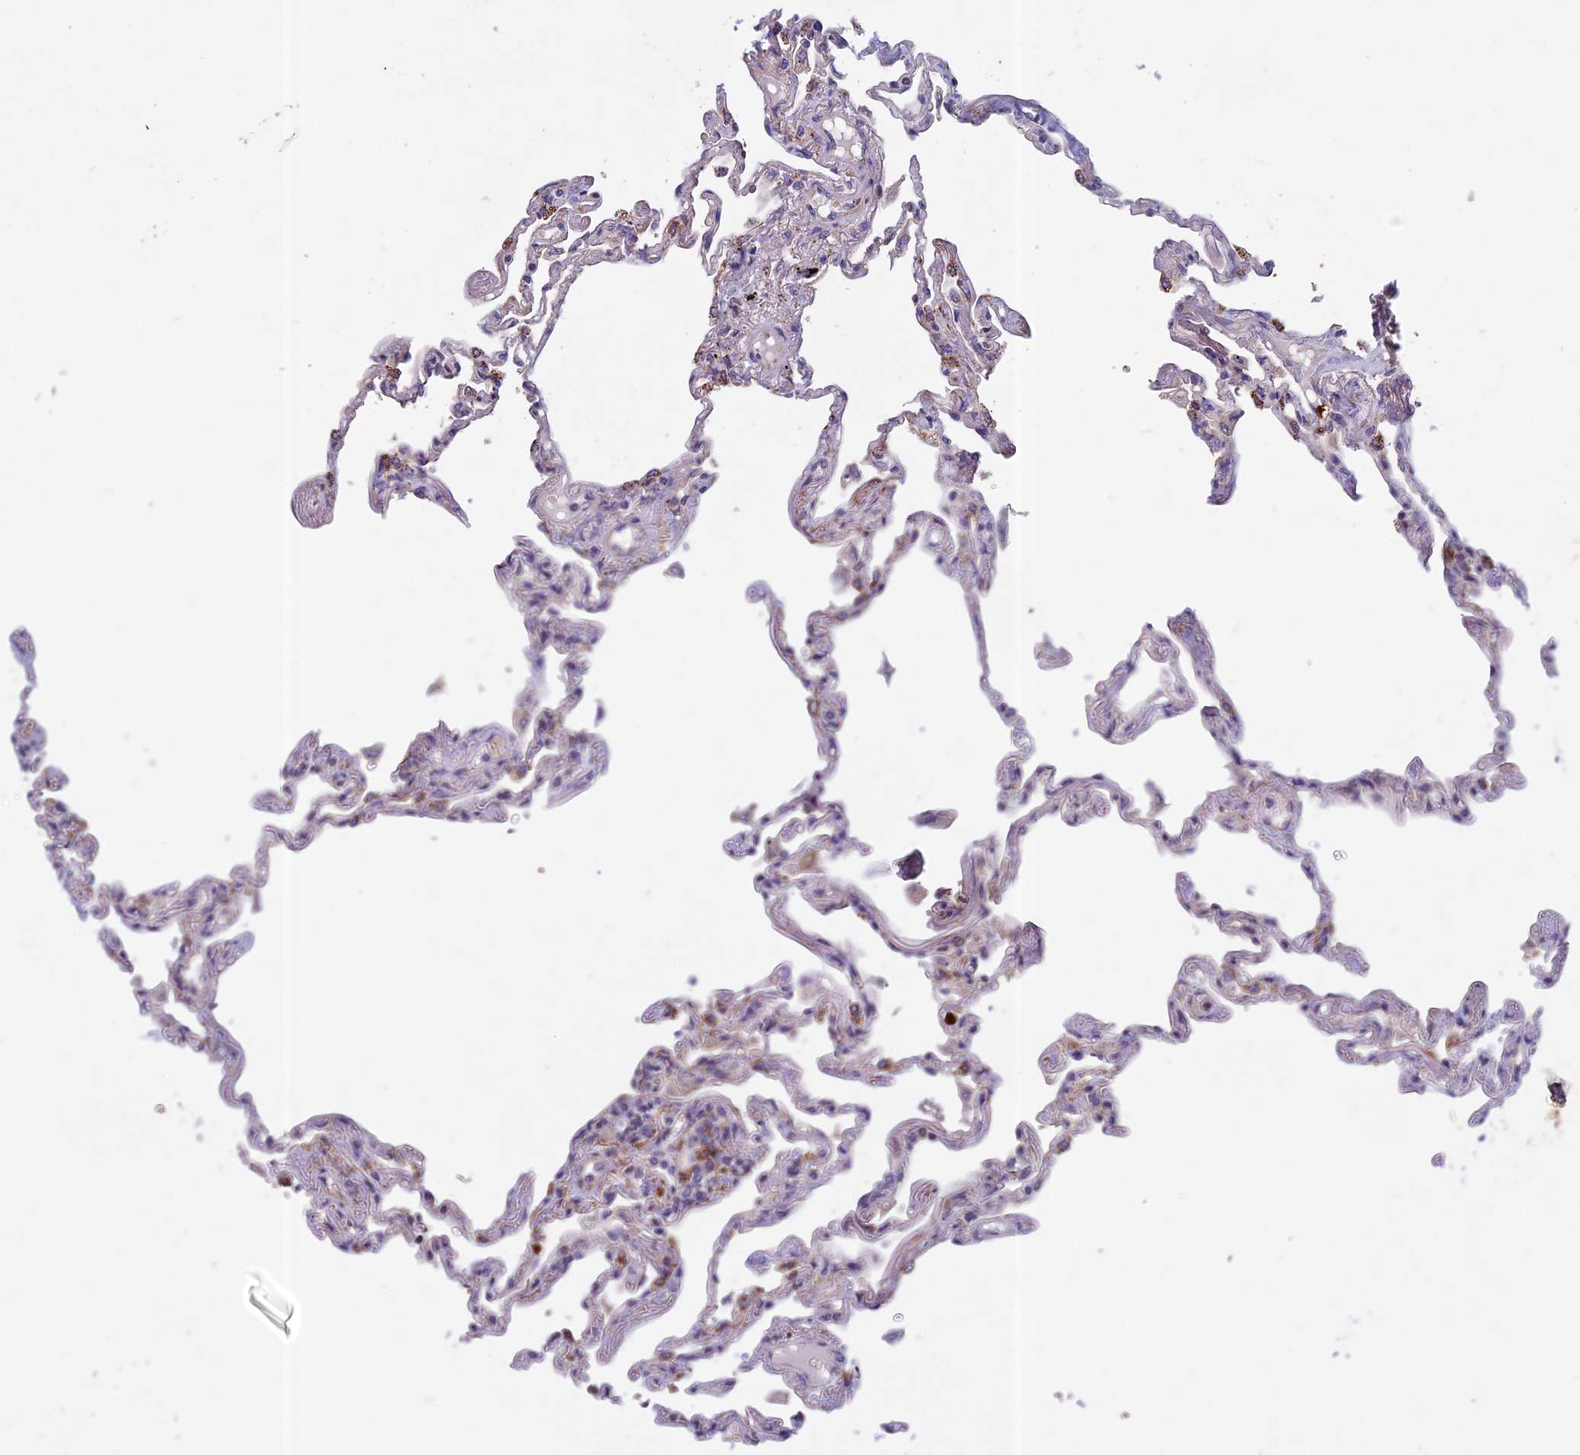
{"staining": {"intensity": "strong", "quantity": "25%-75%", "location": "cytoplasmic/membranous"}, "tissue": "lung", "cell_type": "Alveolar cells", "image_type": "normal", "snomed": [{"axis": "morphology", "description": "Normal tissue, NOS"}, {"axis": "topography", "description": "Lung"}], "caption": "Immunohistochemistry (IHC) (DAB) staining of benign lung reveals strong cytoplasmic/membranous protein positivity in about 25%-75% of alveolar cells.", "gene": "SEMA7A", "patient": {"sex": "female", "age": 67}}